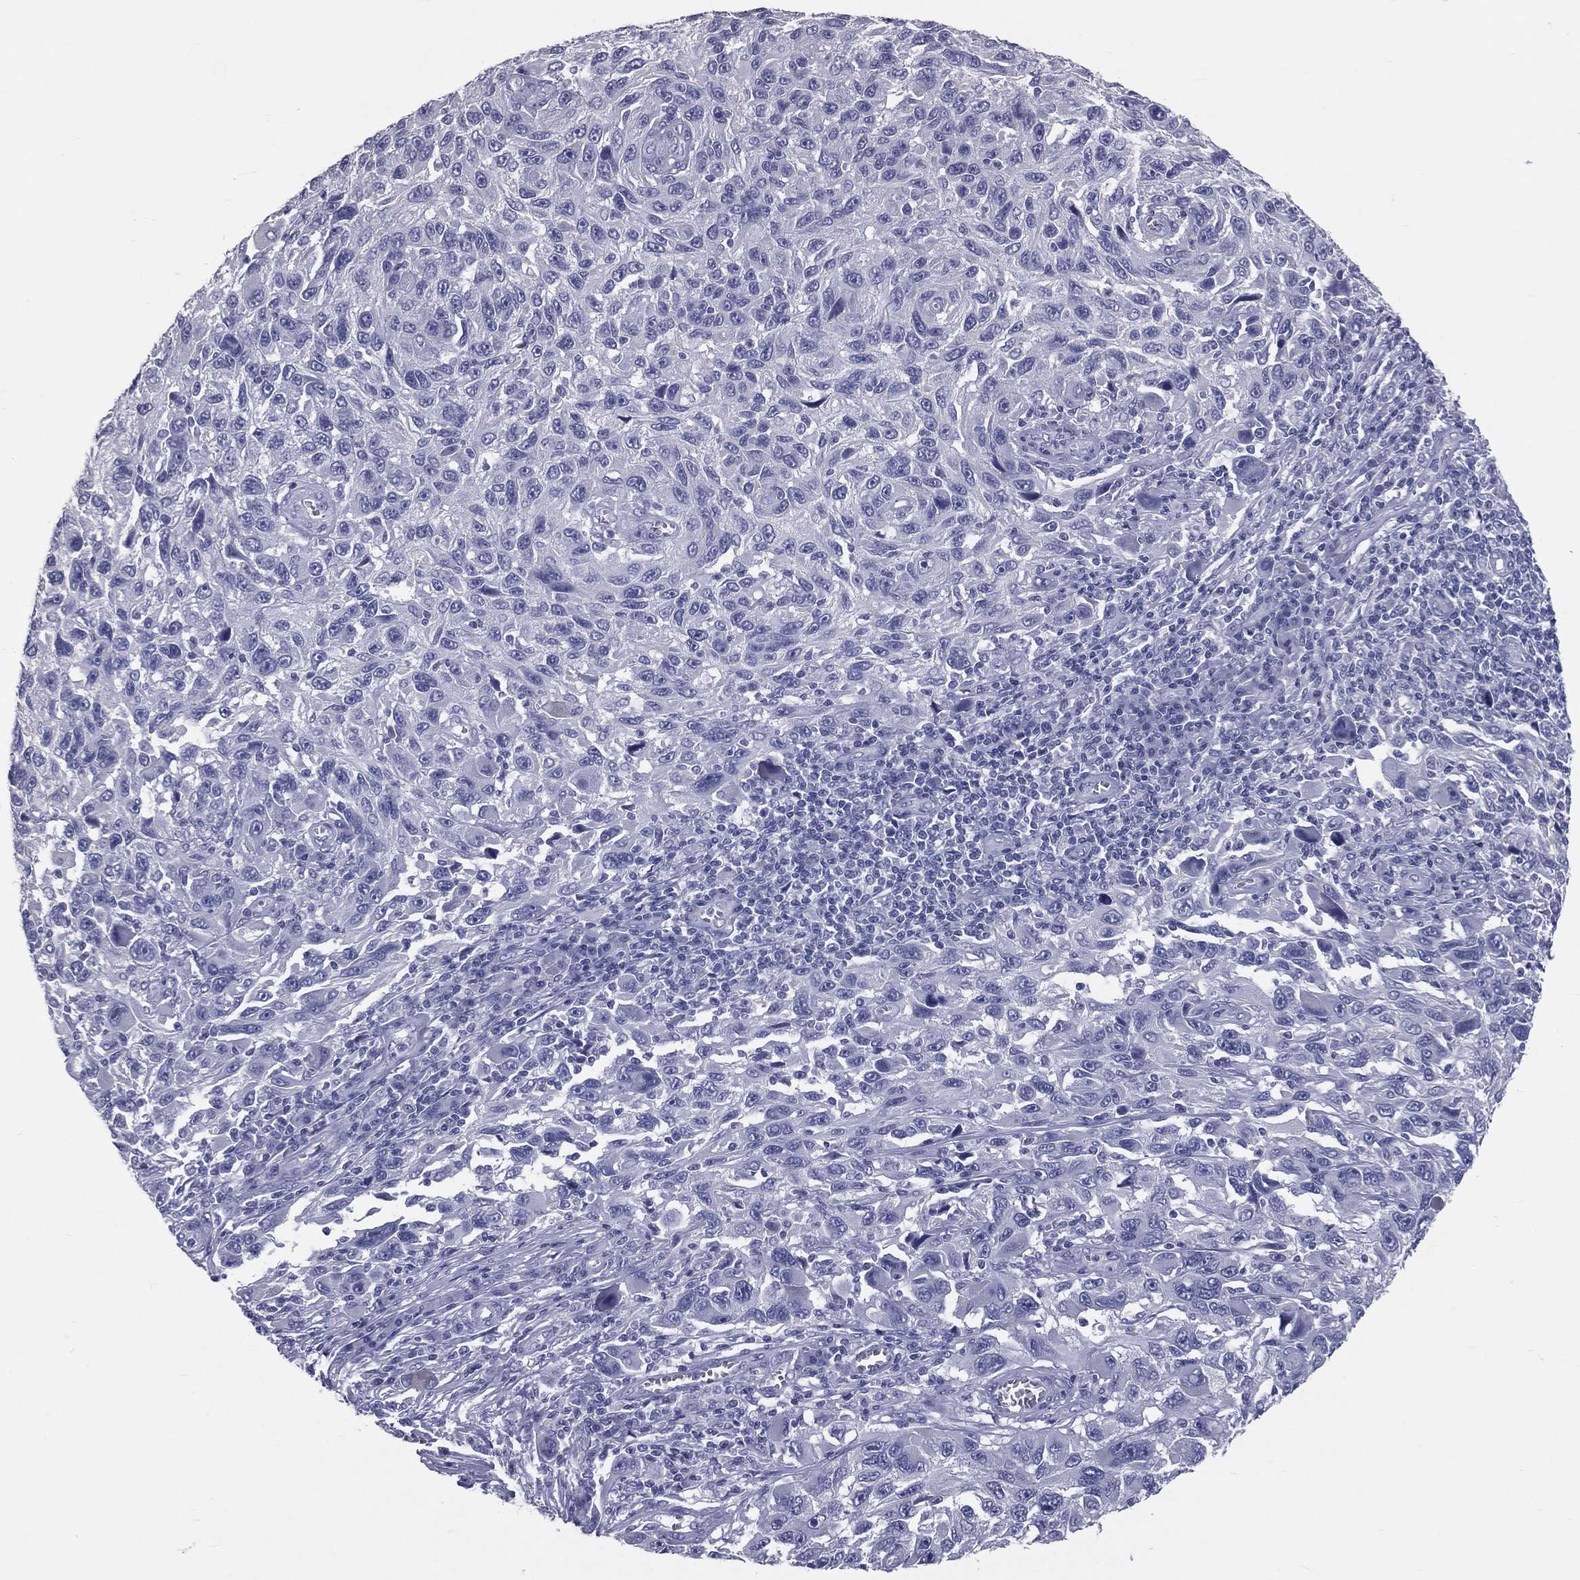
{"staining": {"intensity": "negative", "quantity": "none", "location": "none"}, "tissue": "melanoma", "cell_type": "Tumor cells", "image_type": "cancer", "snomed": [{"axis": "morphology", "description": "Malignant melanoma, NOS"}, {"axis": "topography", "description": "Skin"}], "caption": "A high-resolution micrograph shows immunohistochemistry (IHC) staining of melanoma, which shows no significant staining in tumor cells. Nuclei are stained in blue.", "gene": "TFPI2", "patient": {"sex": "male", "age": 53}}